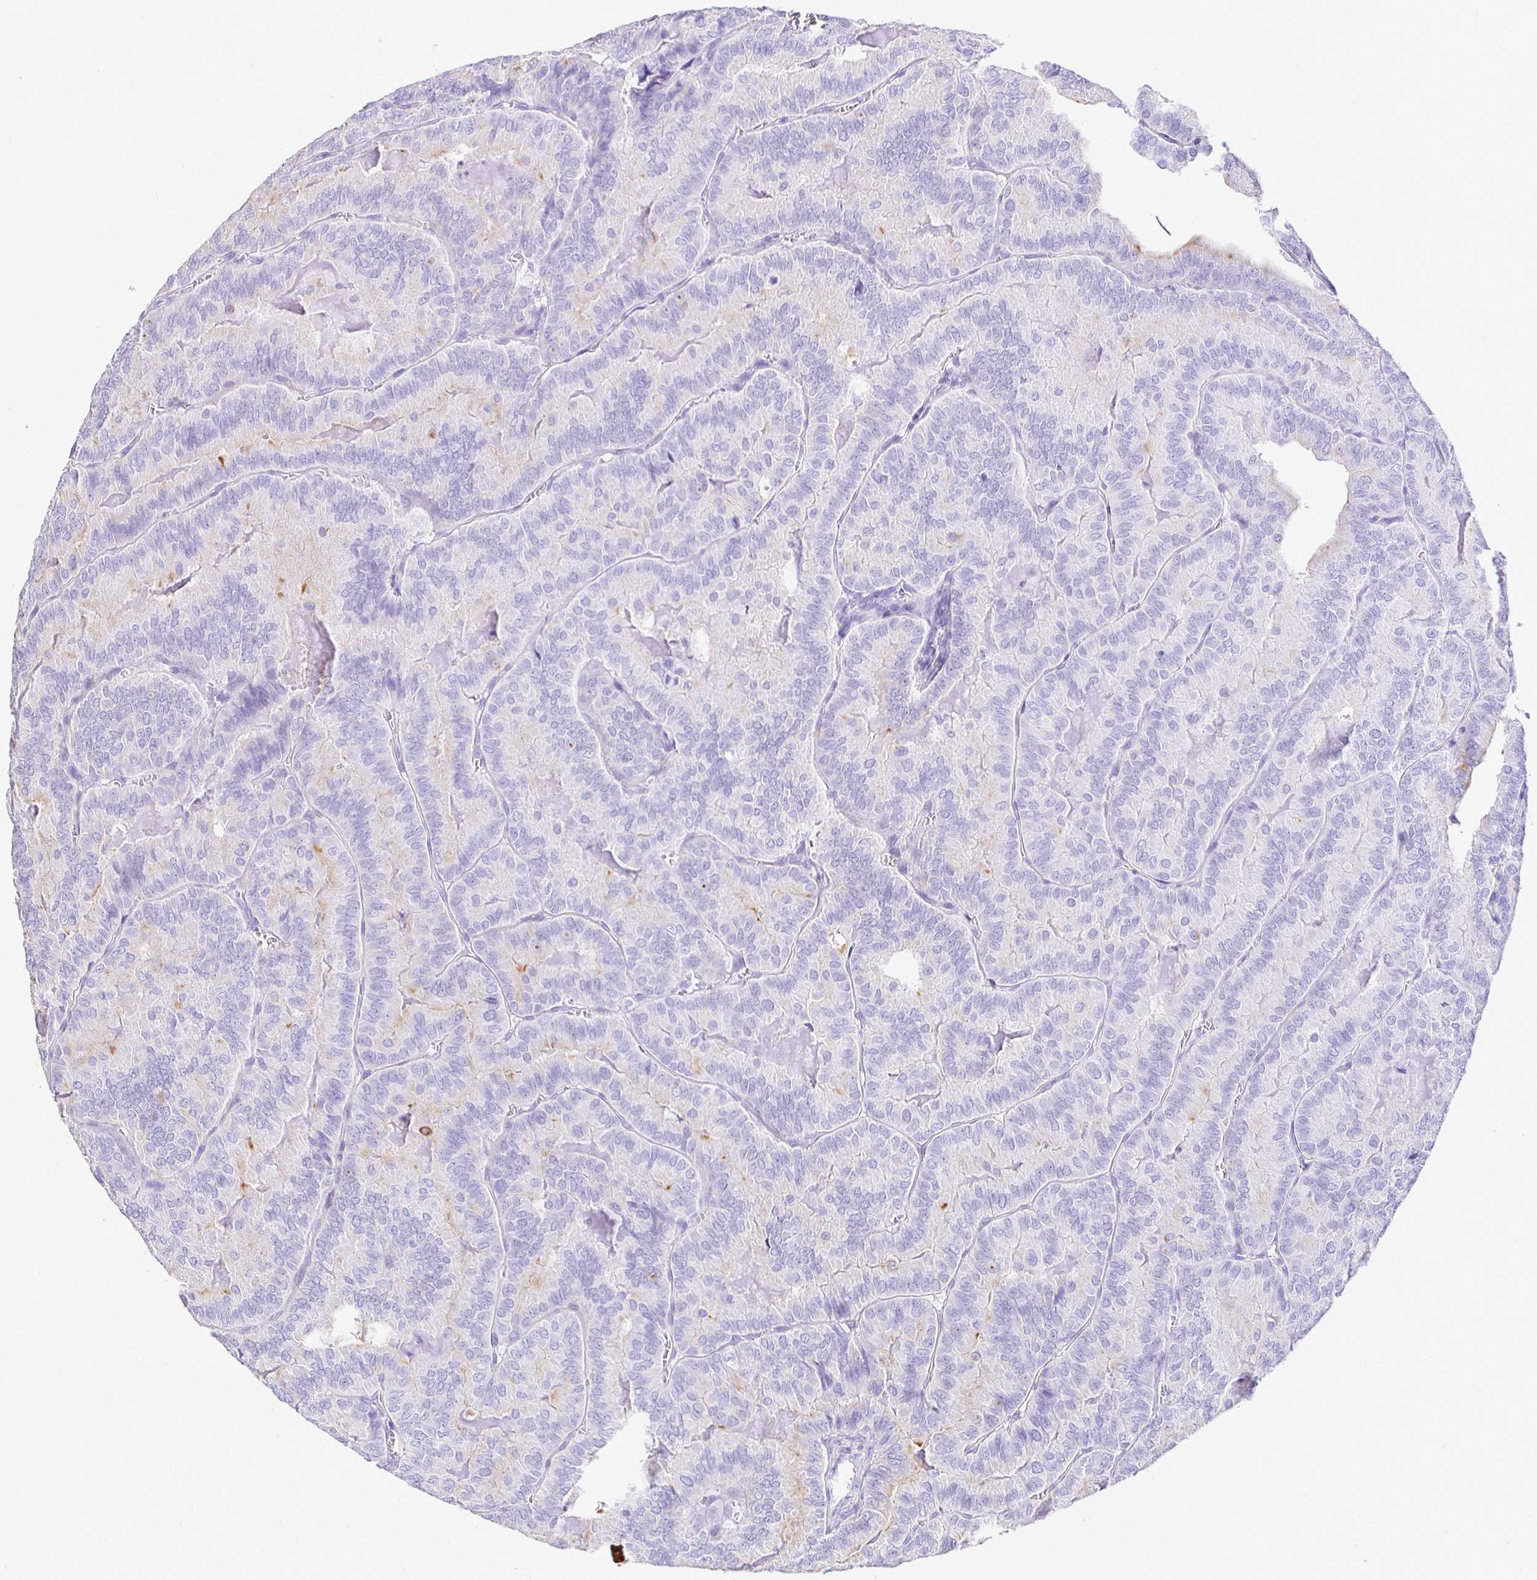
{"staining": {"intensity": "negative", "quantity": "none", "location": "none"}, "tissue": "thyroid cancer", "cell_type": "Tumor cells", "image_type": "cancer", "snomed": [{"axis": "morphology", "description": "Papillary adenocarcinoma, NOS"}, {"axis": "topography", "description": "Thyroid gland"}], "caption": "DAB immunohistochemical staining of human thyroid cancer demonstrates no significant expression in tumor cells. (DAB (3,3'-diaminobenzidine) IHC with hematoxylin counter stain).", "gene": "TAF1D", "patient": {"sex": "female", "age": 75}}